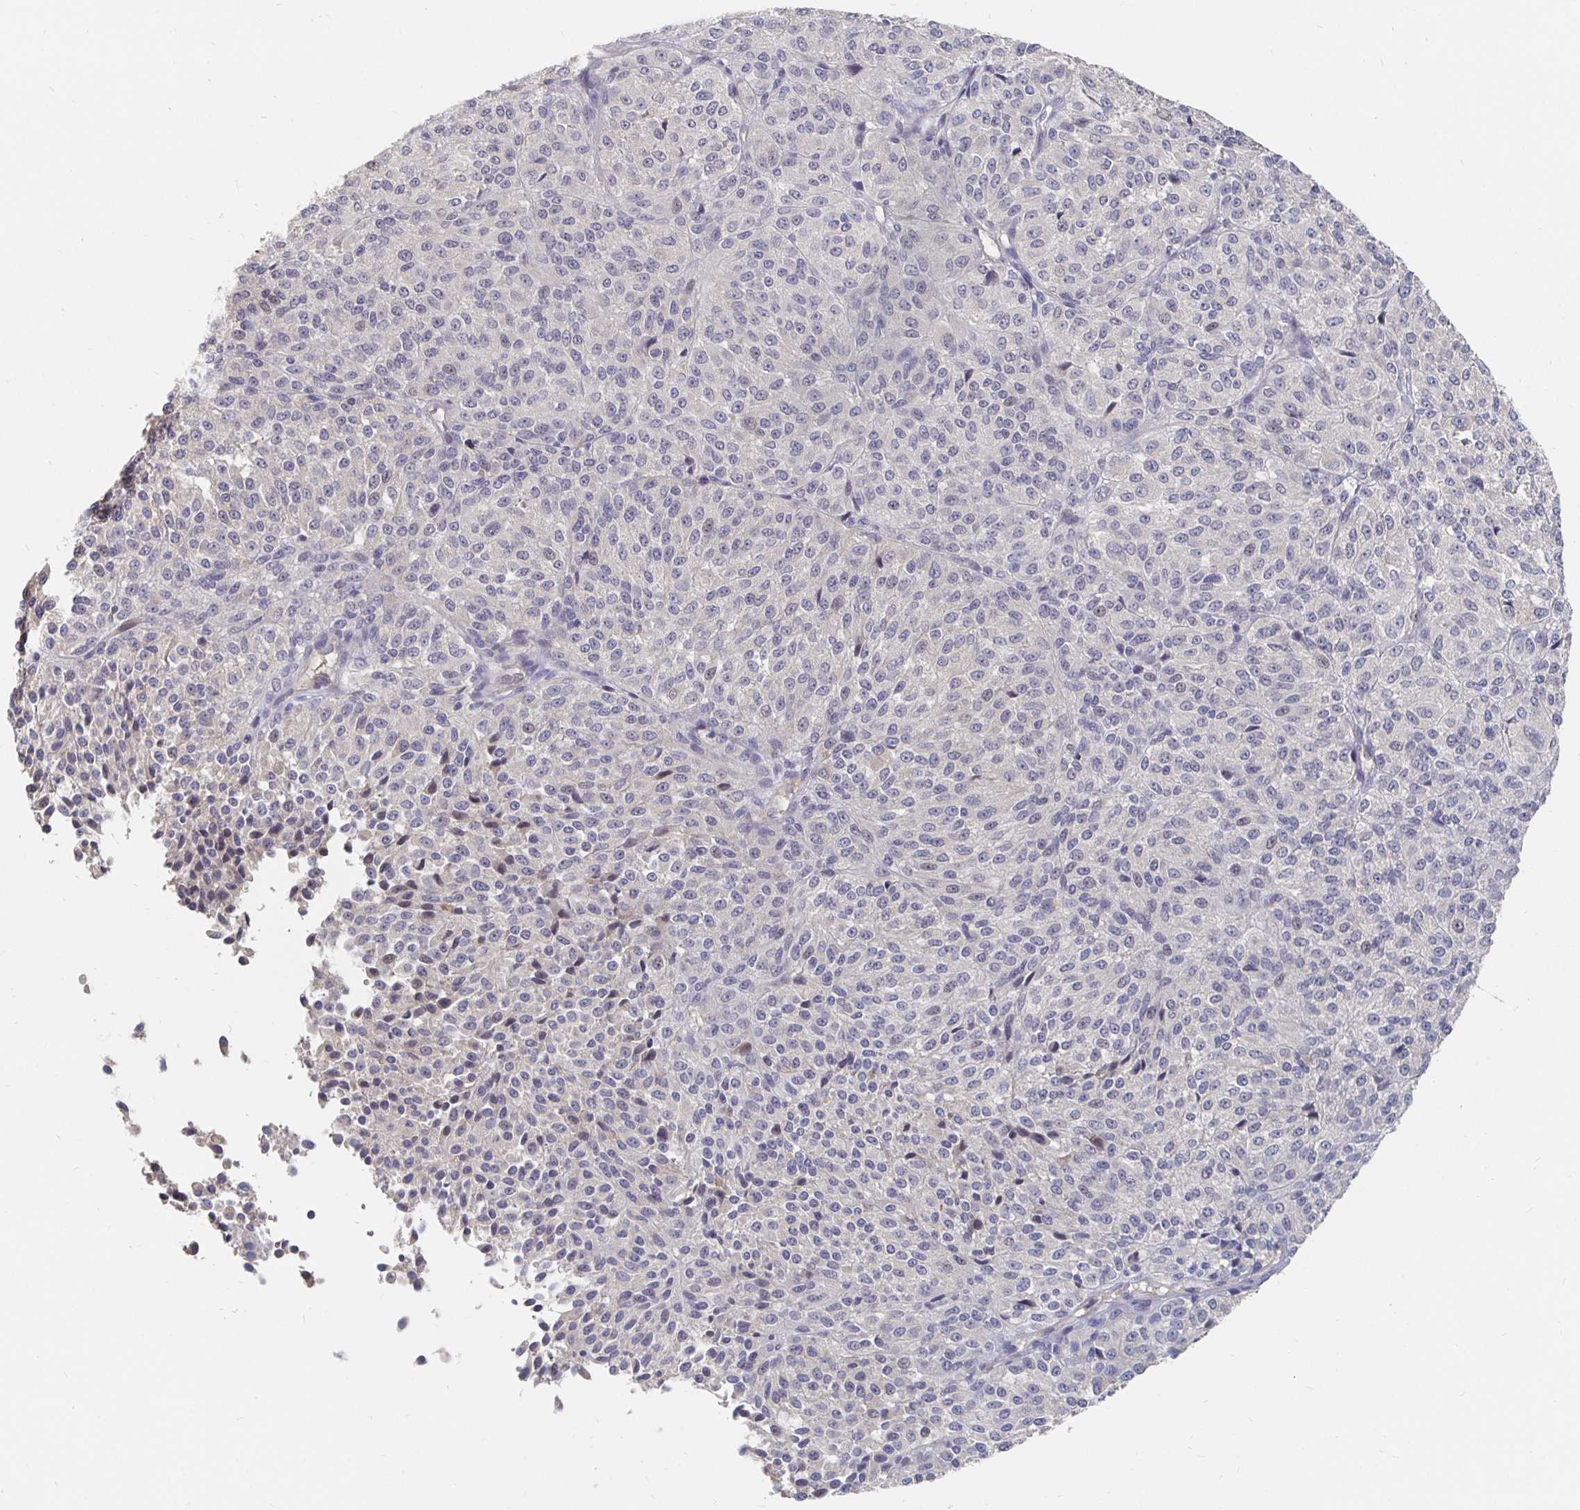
{"staining": {"intensity": "negative", "quantity": "none", "location": "none"}, "tissue": "melanoma", "cell_type": "Tumor cells", "image_type": "cancer", "snomed": [{"axis": "morphology", "description": "Malignant melanoma, Metastatic site"}, {"axis": "topography", "description": "Brain"}], "caption": "Melanoma stained for a protein using immunohistochemistry demonstrates no expression tumor cells.", "gene": "MEIS1", "patient": {"sex": "female", "age": 56}}